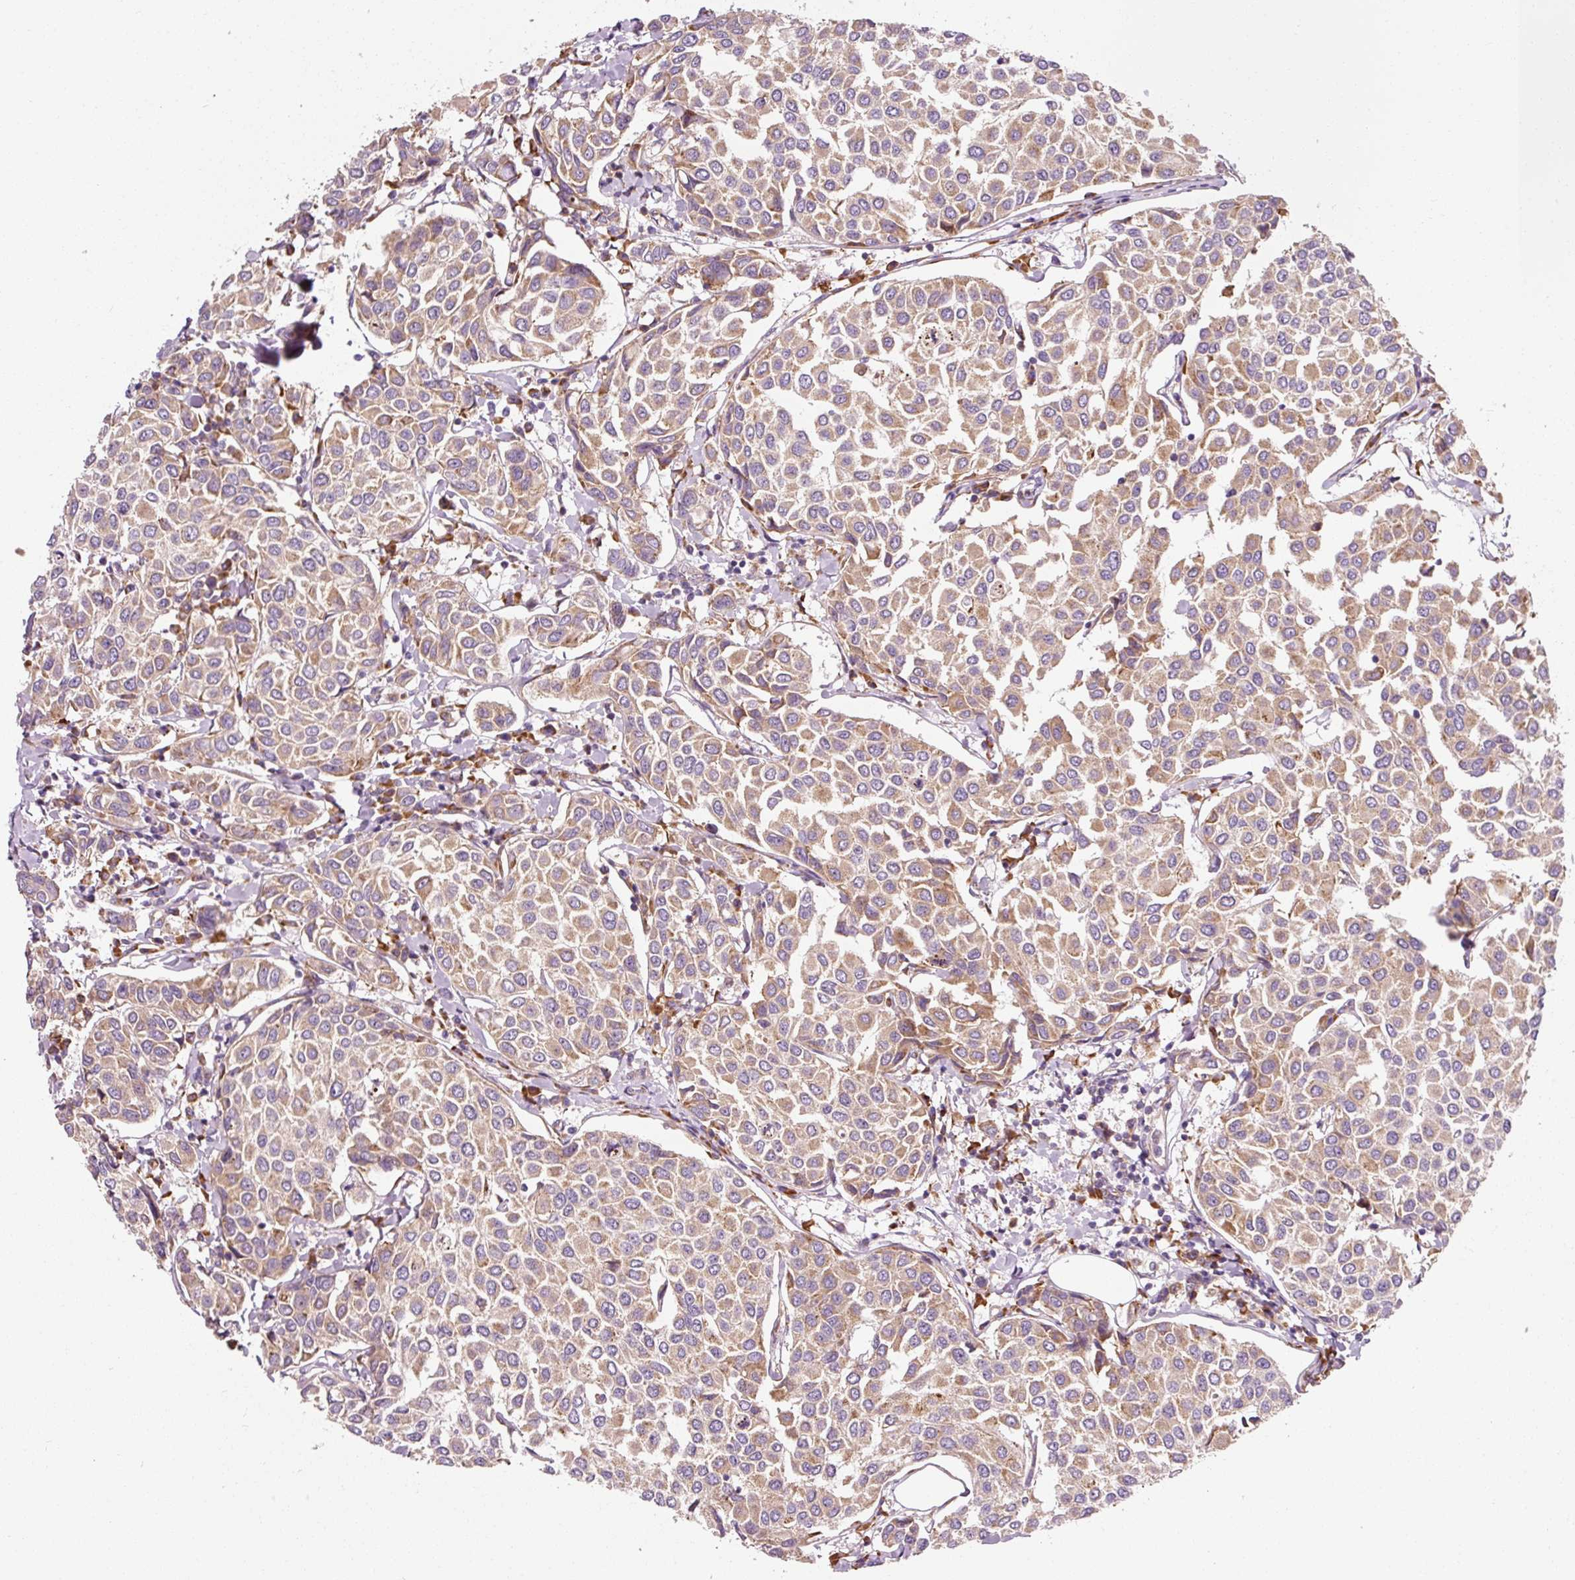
{"staining": {"intensity": "moderate", "quantity": ">75%", "location": "cytoplasmic/membranous"}, "tissue": "breast cancer", "cell_type": "Tumor cells", "image_type": "cancer", "snomed": [{"axis": "morphology", "description": "Duct carcinoma"}, {"axis": "topography", "description": "Breast"}], "caption": "Protein analysis of intraductal carcinoma (breast) tissue reveals moderate cytoplasmic/membranous staining in approximately >75% of tumor cells. The protein is shown in brown color, while the nuclei are stained blue.", "gene": "RPL10A", "patient": {"sex": "female", "age": 55}}